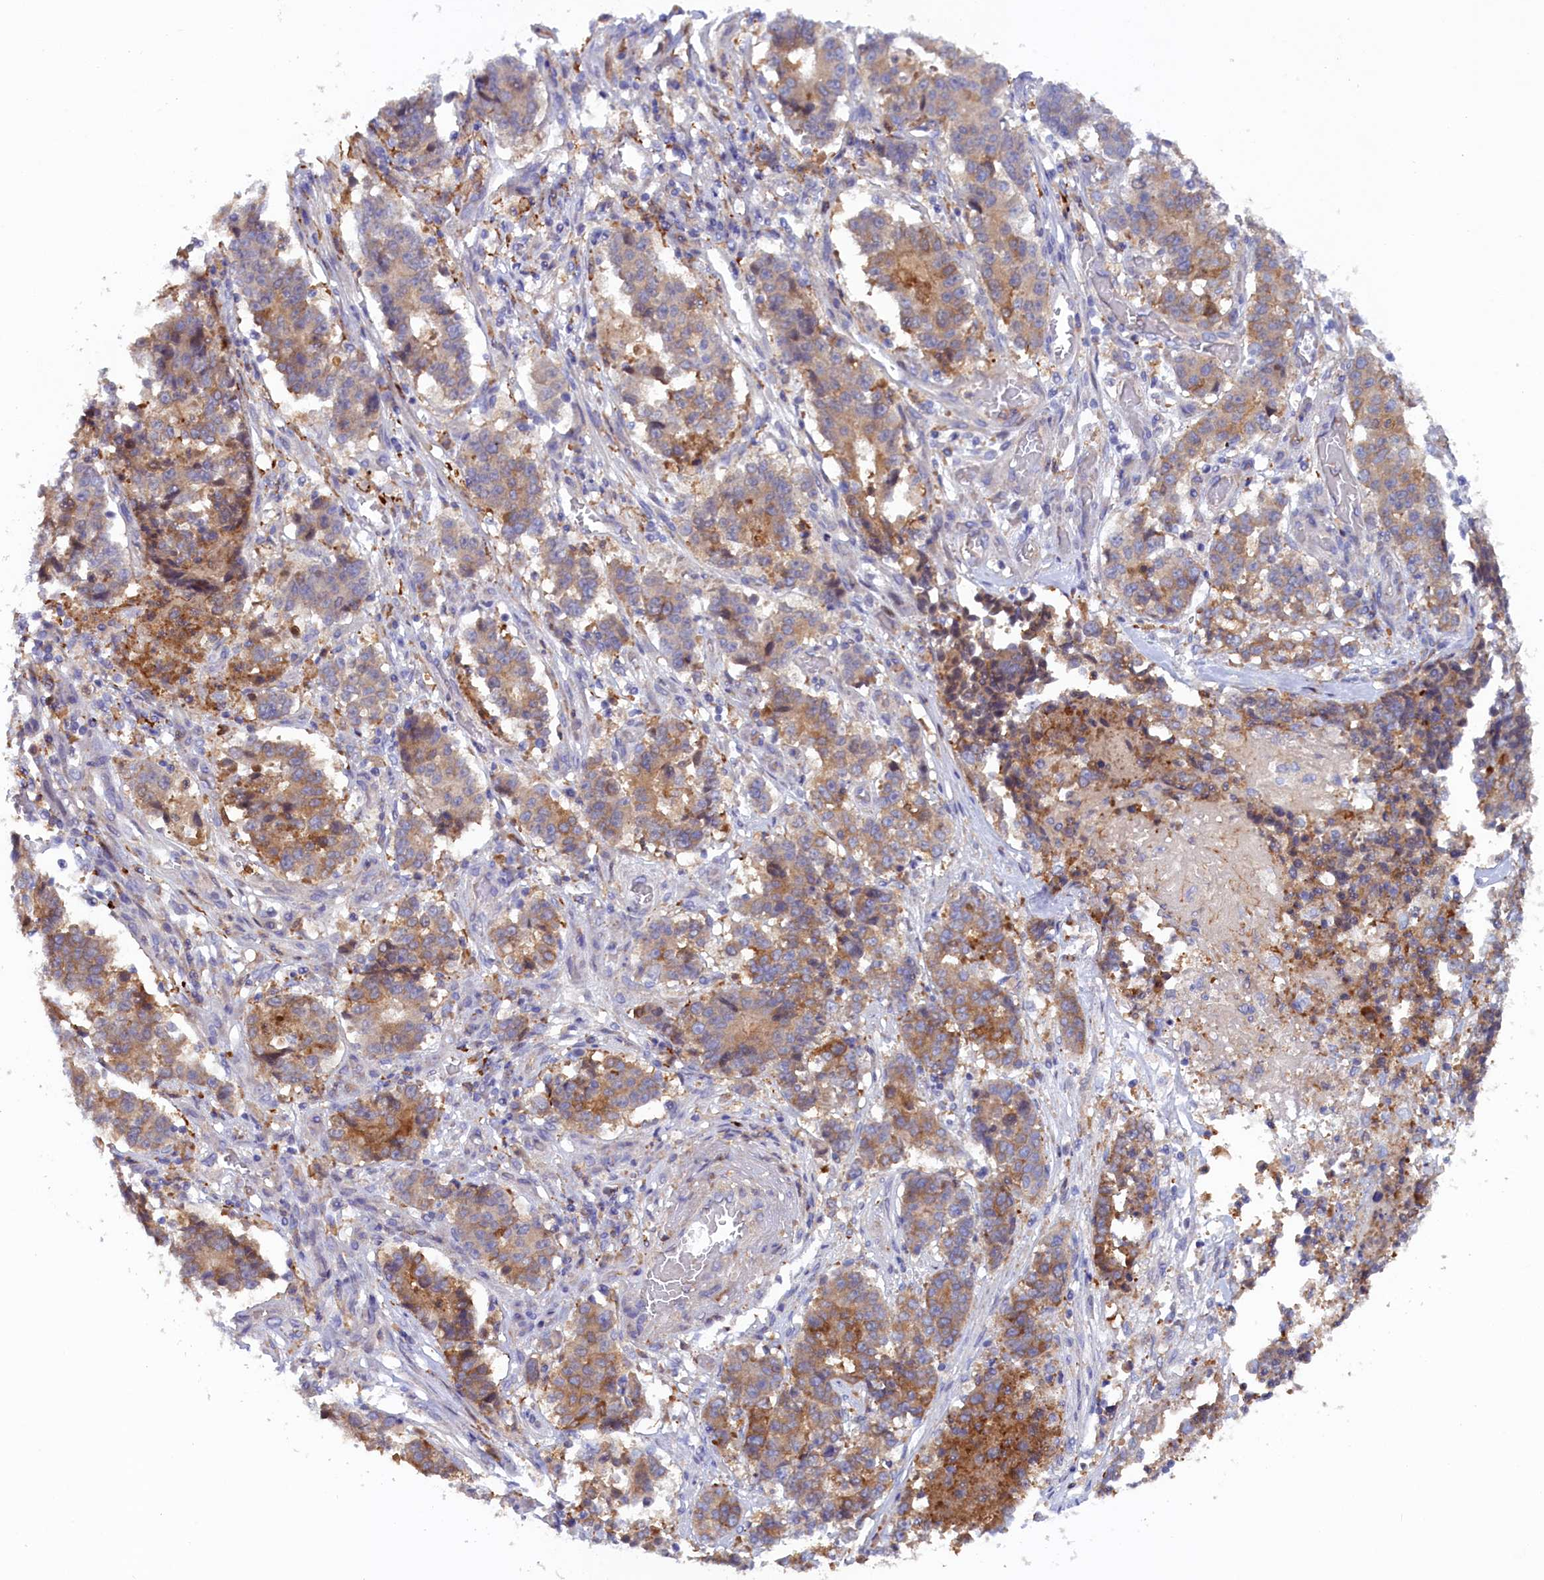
{"staining": {"intensity": "moderate", "quantity": "<25%", "location": "cytoplasmic/membranous"}, "tissue": "stomach cancer", "cell_type": "Tumor cells", "image_type": "cancer", "snomed": [{"axis": "morphology", "description": "Adenocarcinoma, NOS"}, {"axis": "topography", "description": "Stomach"}], "caption": "A histopathology image of adenocarcinoma (stomach) stained for a protein reveals moderate cytoplasmic/membranous brown staining in tumor cells.", "gene": "FERMT1", "patient": {"sex": "male", "age": 59}}